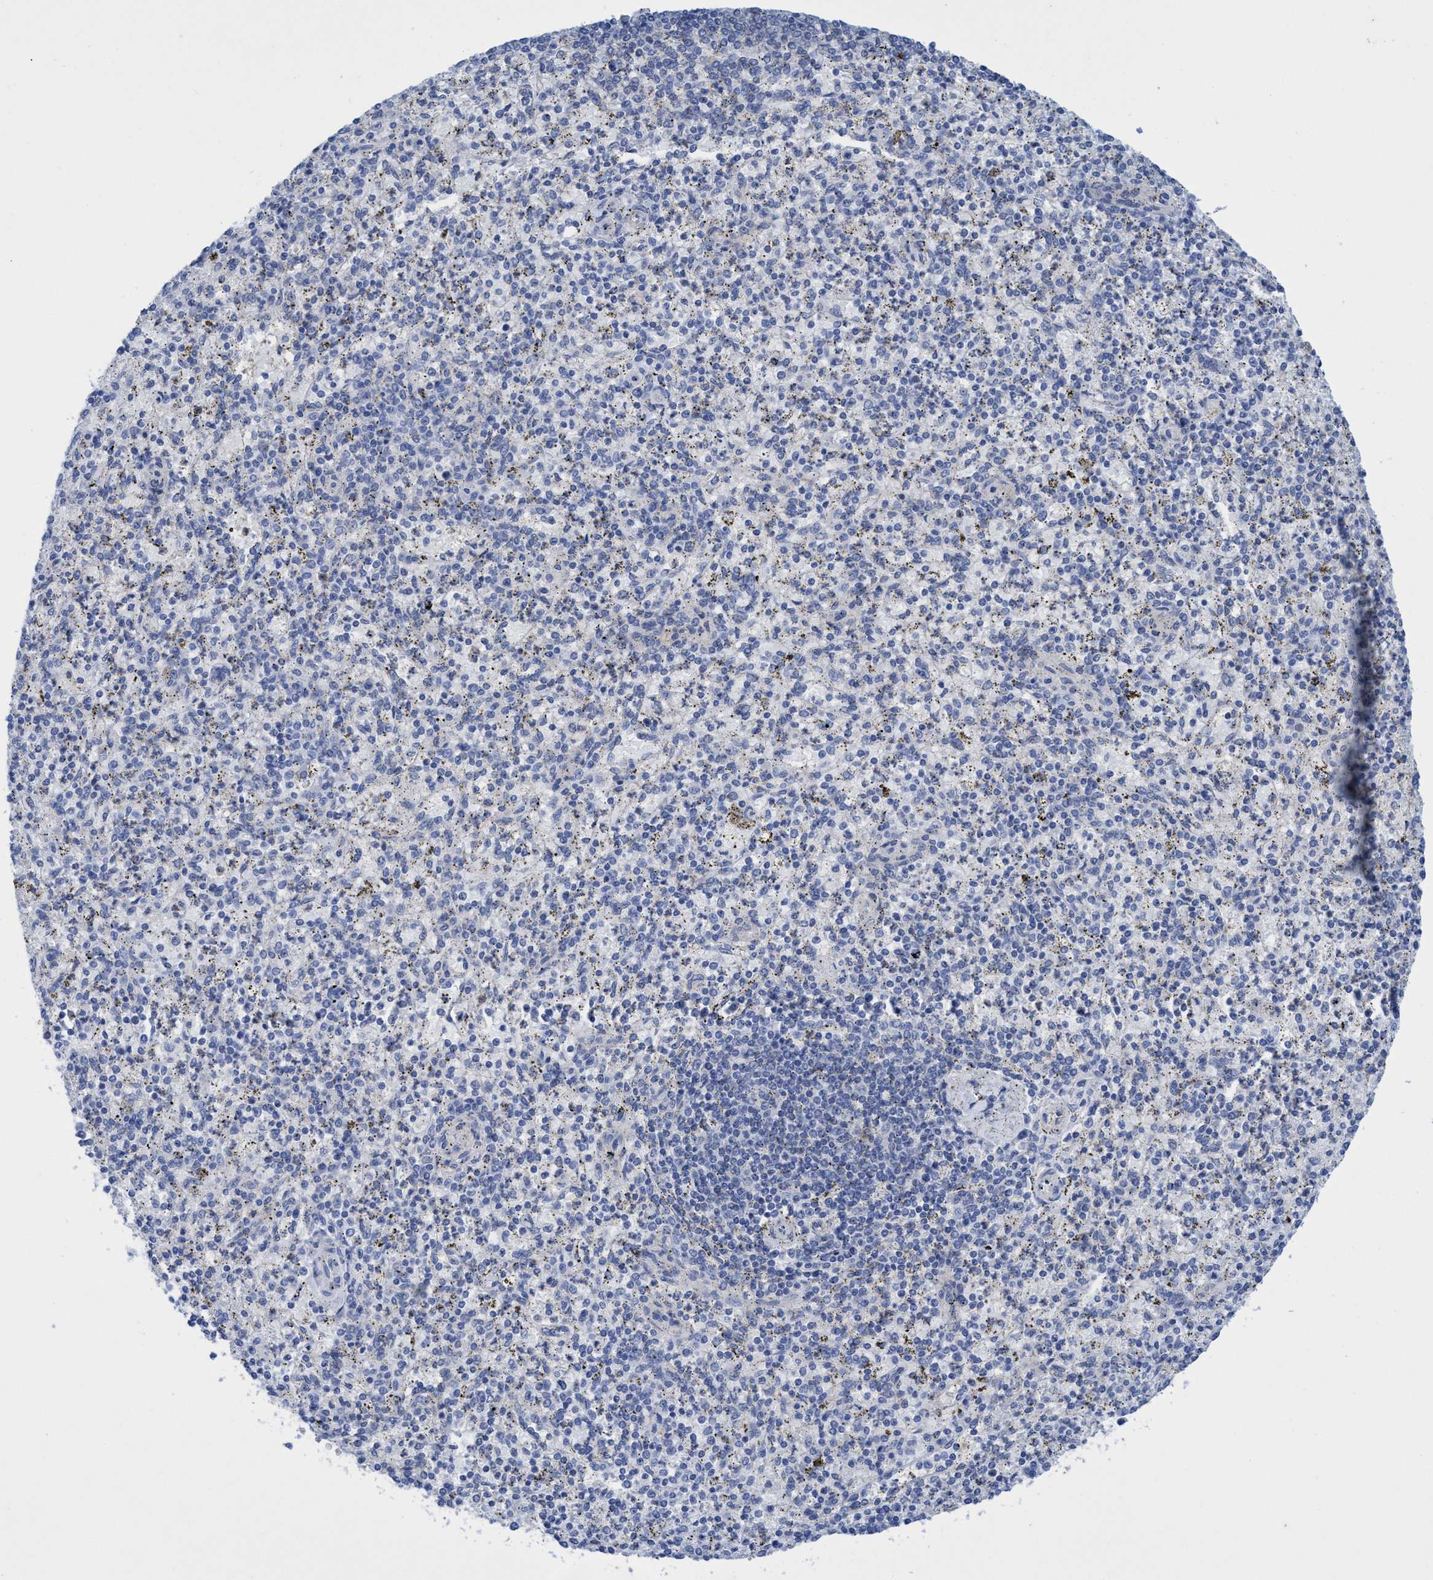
{"staining": {"intensity": "negative", "quantity": "none", "location": "none"}, "tissue": "spleen", "cell_type": "Cells in red pulp", "image_type": "normal", "snomed": [{"axis": "morphology", "description": "Normal tissue, NOS"}, {"axis": "topography", "description": "Spleen"}], "caption": "An immunohistochemistry photomicrograph of benign spleen is shown. There is no staining in cells in red pulp of spleen.", "gene": "PLPPR1", "patient": {"sex": "male", "age": 72}}